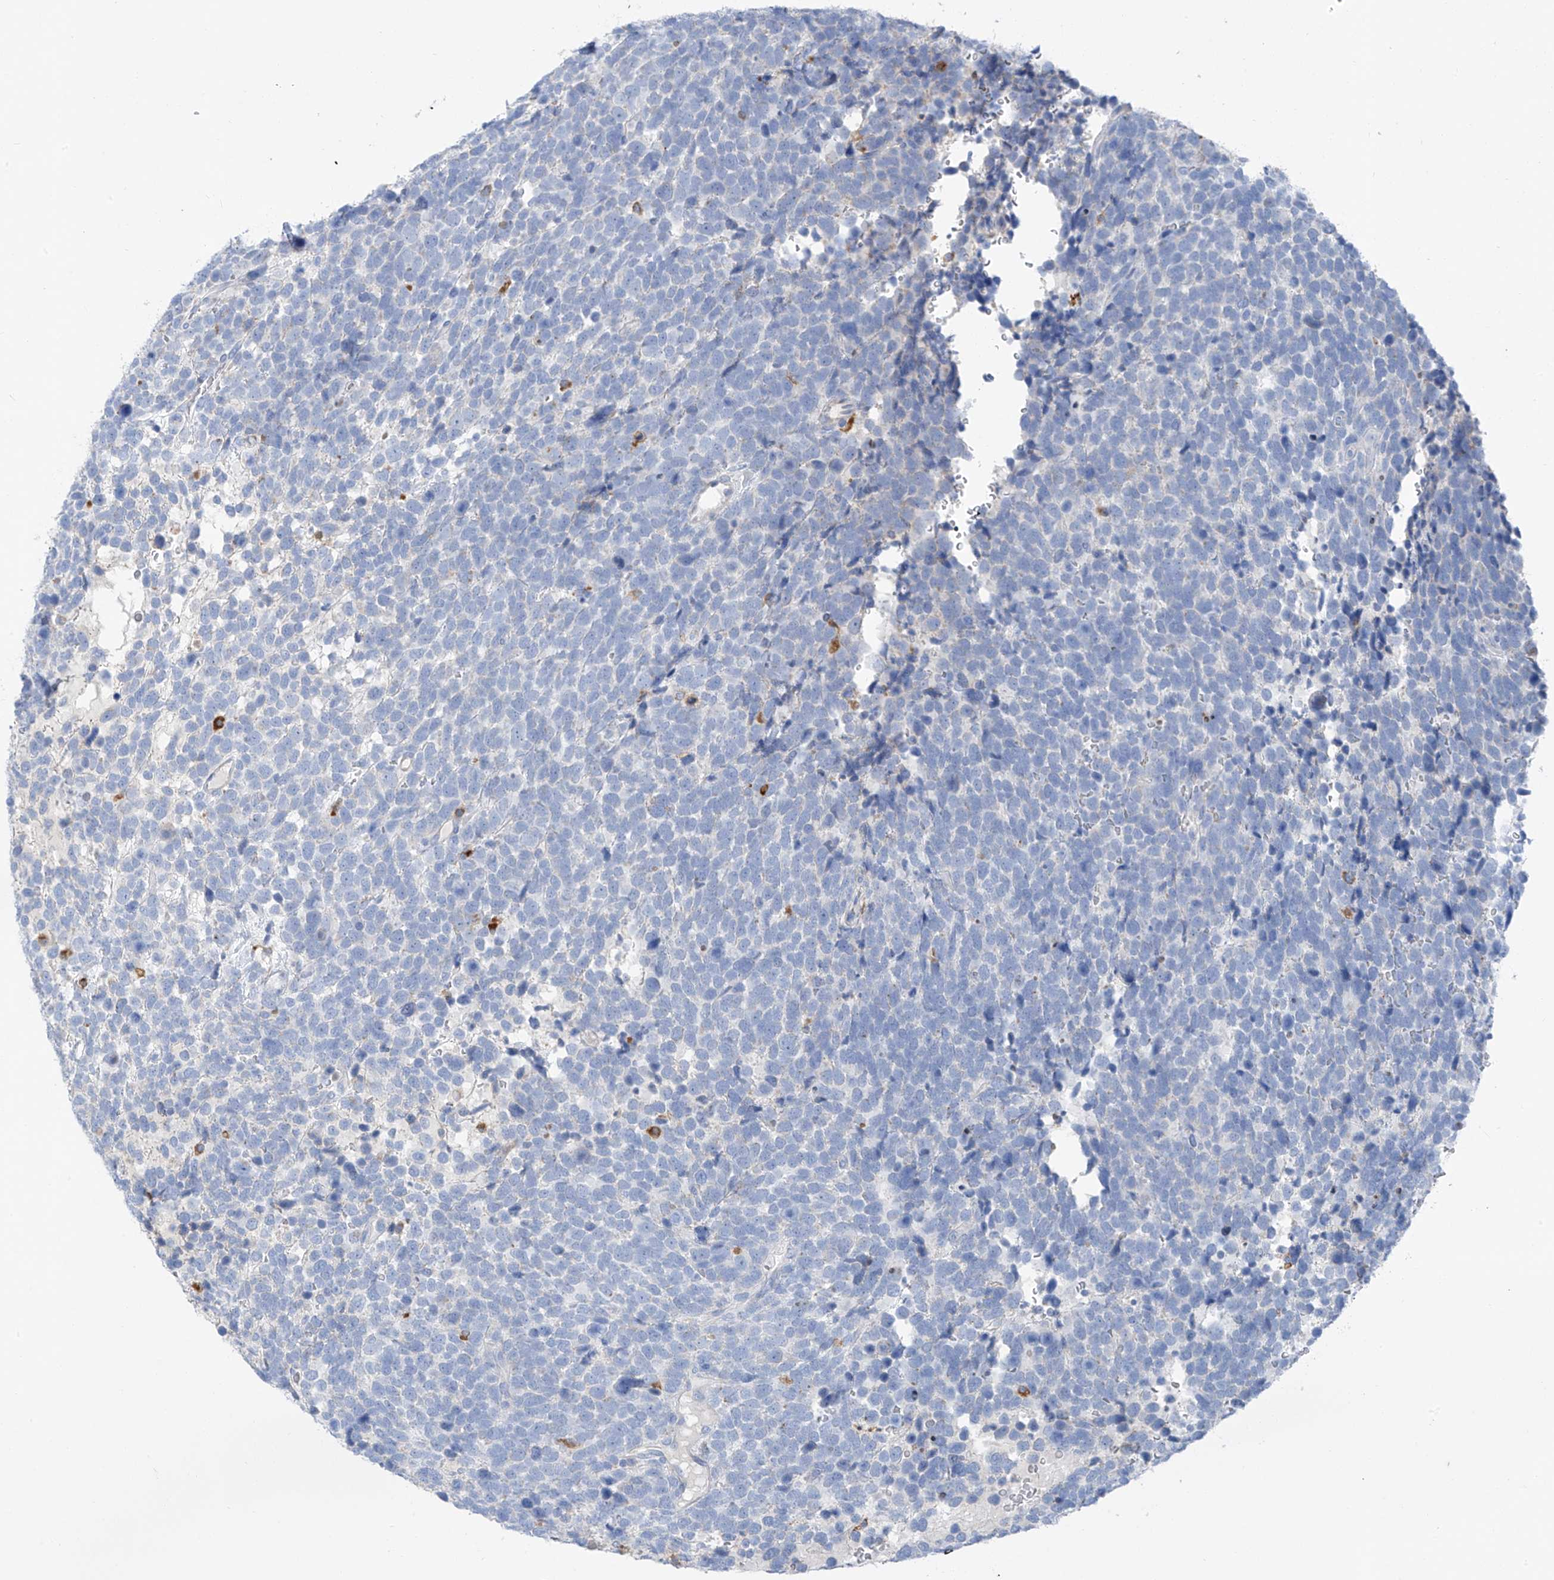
{"staining": {"intensity": "negative", "quantity": "none", "location": "none"}, "tissue": "urothelial cancer", "cell_type": "Tumor cells", "image_type": "cancer", "snomed": [{"axis": "morphology", "description": "Urothelial carcinoma, High grade"}, {"axis": "topography", "description": "Urinary bladder"}], "caption": "High magnification brightfield microscopy of high-grade urothelial carcinoma stained with DAB (3,3'-diaminobenzidine) (brown) and counterstained with hematoxylin (blue): tumor cells show no significant staining.", "gene": "GLMP", "patient": {"sex": "female", "age": 82}}